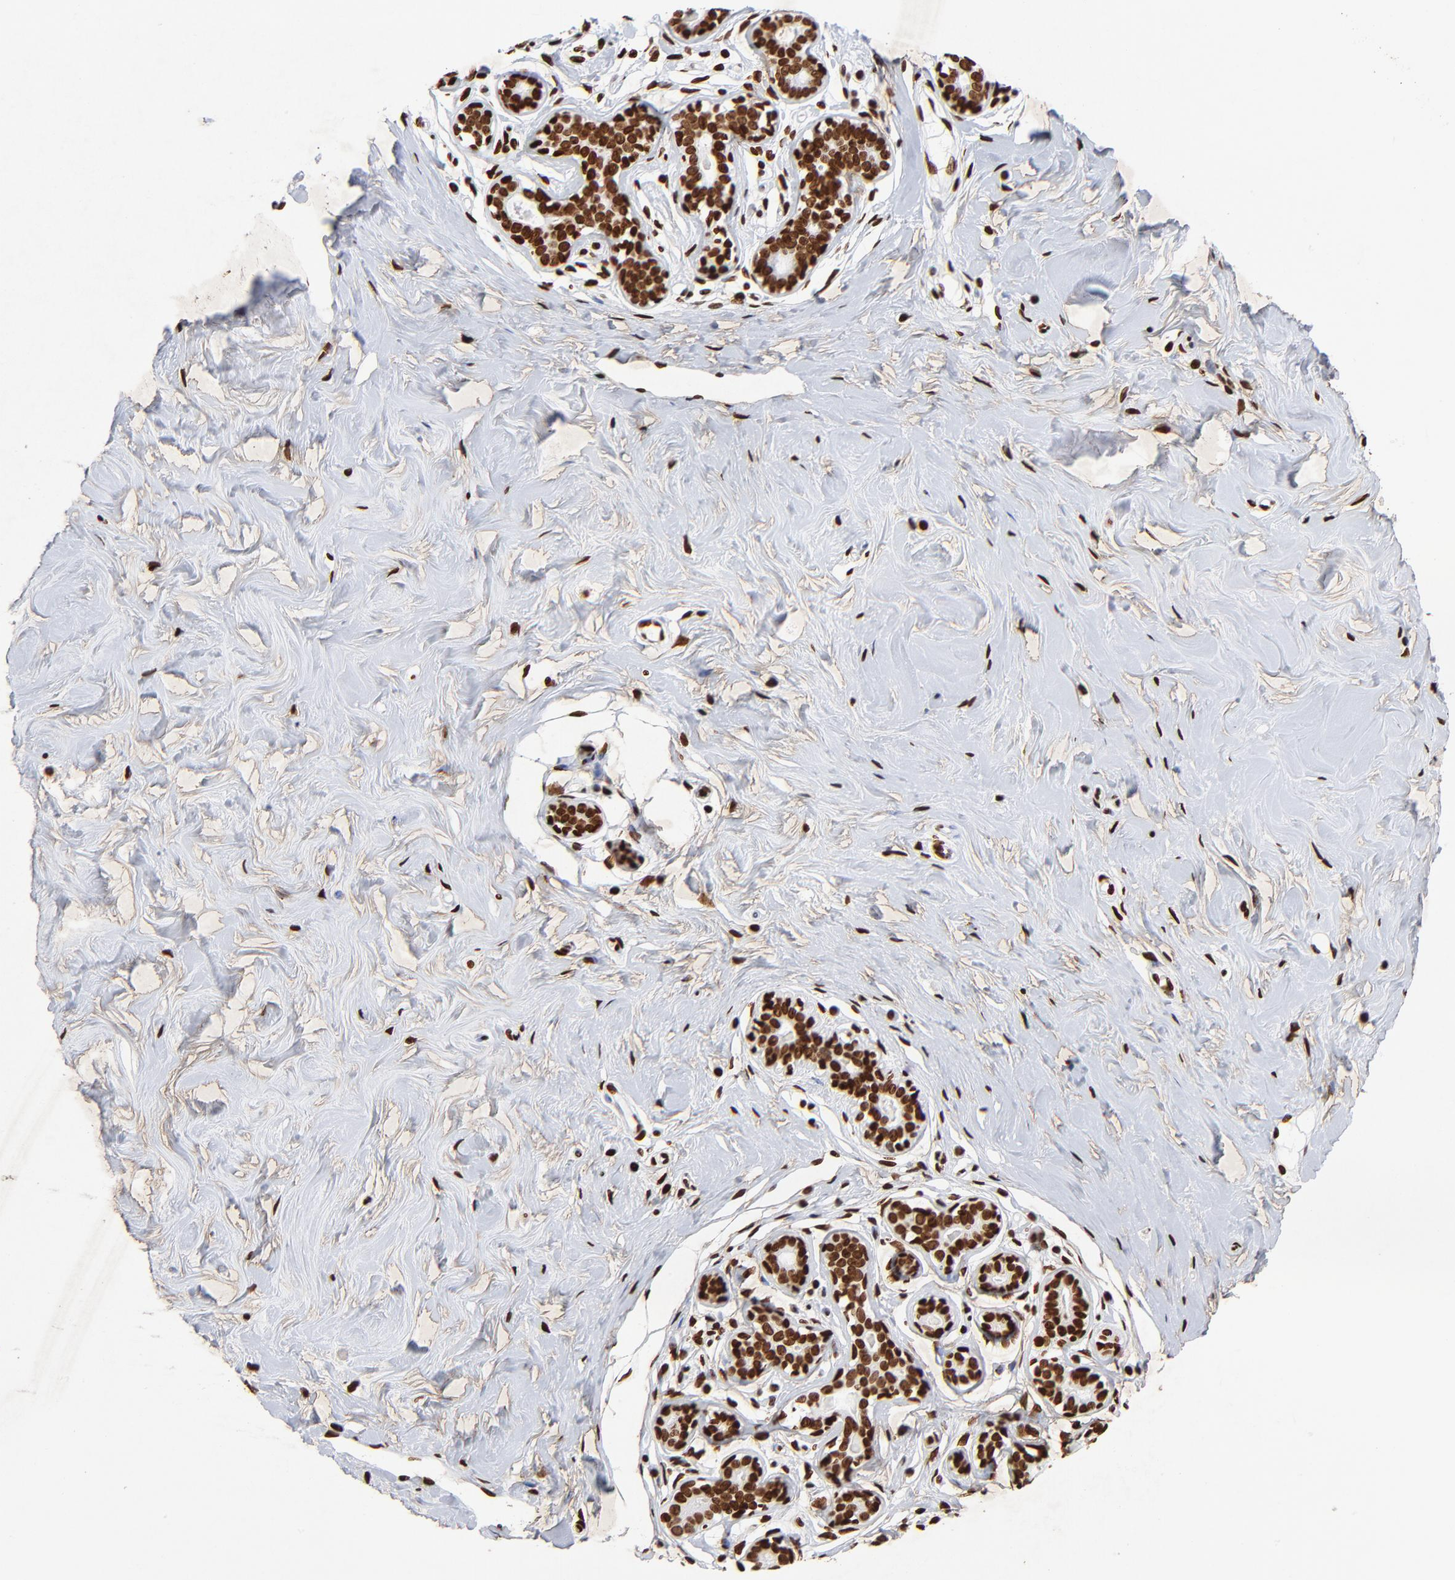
{"staining": {"intensity": "strong", "quantity": ">75%", "location": "nuclear"}, "tissue": "breast", "cell_type": "Adipocytes", "image_type": "normal", "snomed": [{"axis": "morphology", "description": "Normal tissue, NOS"}, {"axis": "topography", "description": "Breast"}], "caption": "Immunohistochemistry (IHC) micrograph of unremarkable breast: human breast stained using immunohistochemistry demonstrates high levels of strong protein expression localized specifically in the nuclear of adipocytes, appearing as a nuclear brown color.", "gene": "FBH1", "patient": {"sex": "female", "age": 23}}